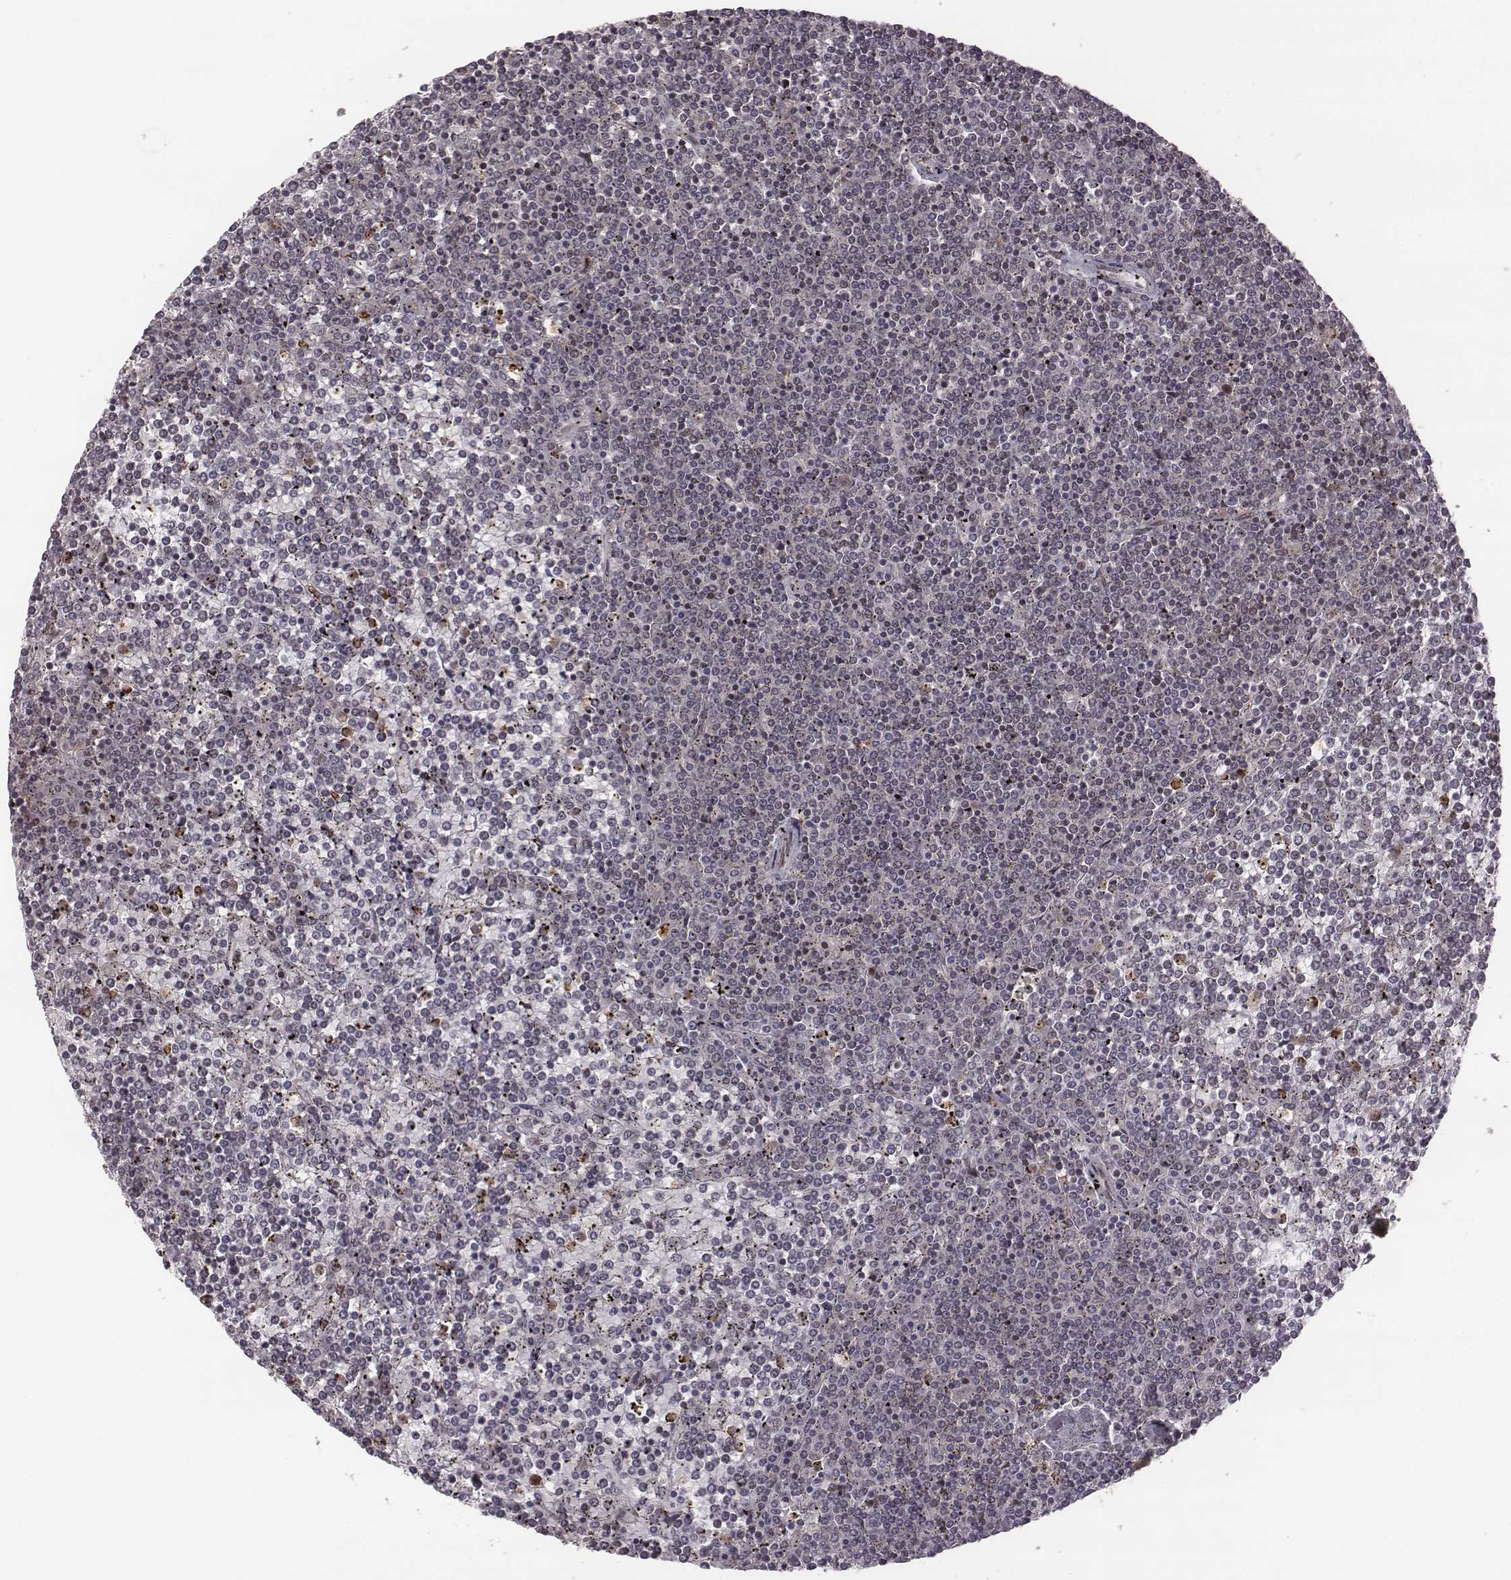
{"staining": {"intensity": "negative", "quantity": "none", "location": "none"}, "tissue": "lymphoma", "cell_type": "Tumor cells", "image_type": "cancer", "snomed": [{"axis": "morphology", "description": "Malignant lymphoma, non-Hodgkin's type, Low grade"}, {"axis": "topography", "description": "Spleen"}], "caption": "Immunohistochemistry (IHC) image of human lymphoma stained for a protein (brown), which demonstrates no expression in tumor cells.", "gene": "RPL3", "patient": {"sex": "female", "age": 19}}